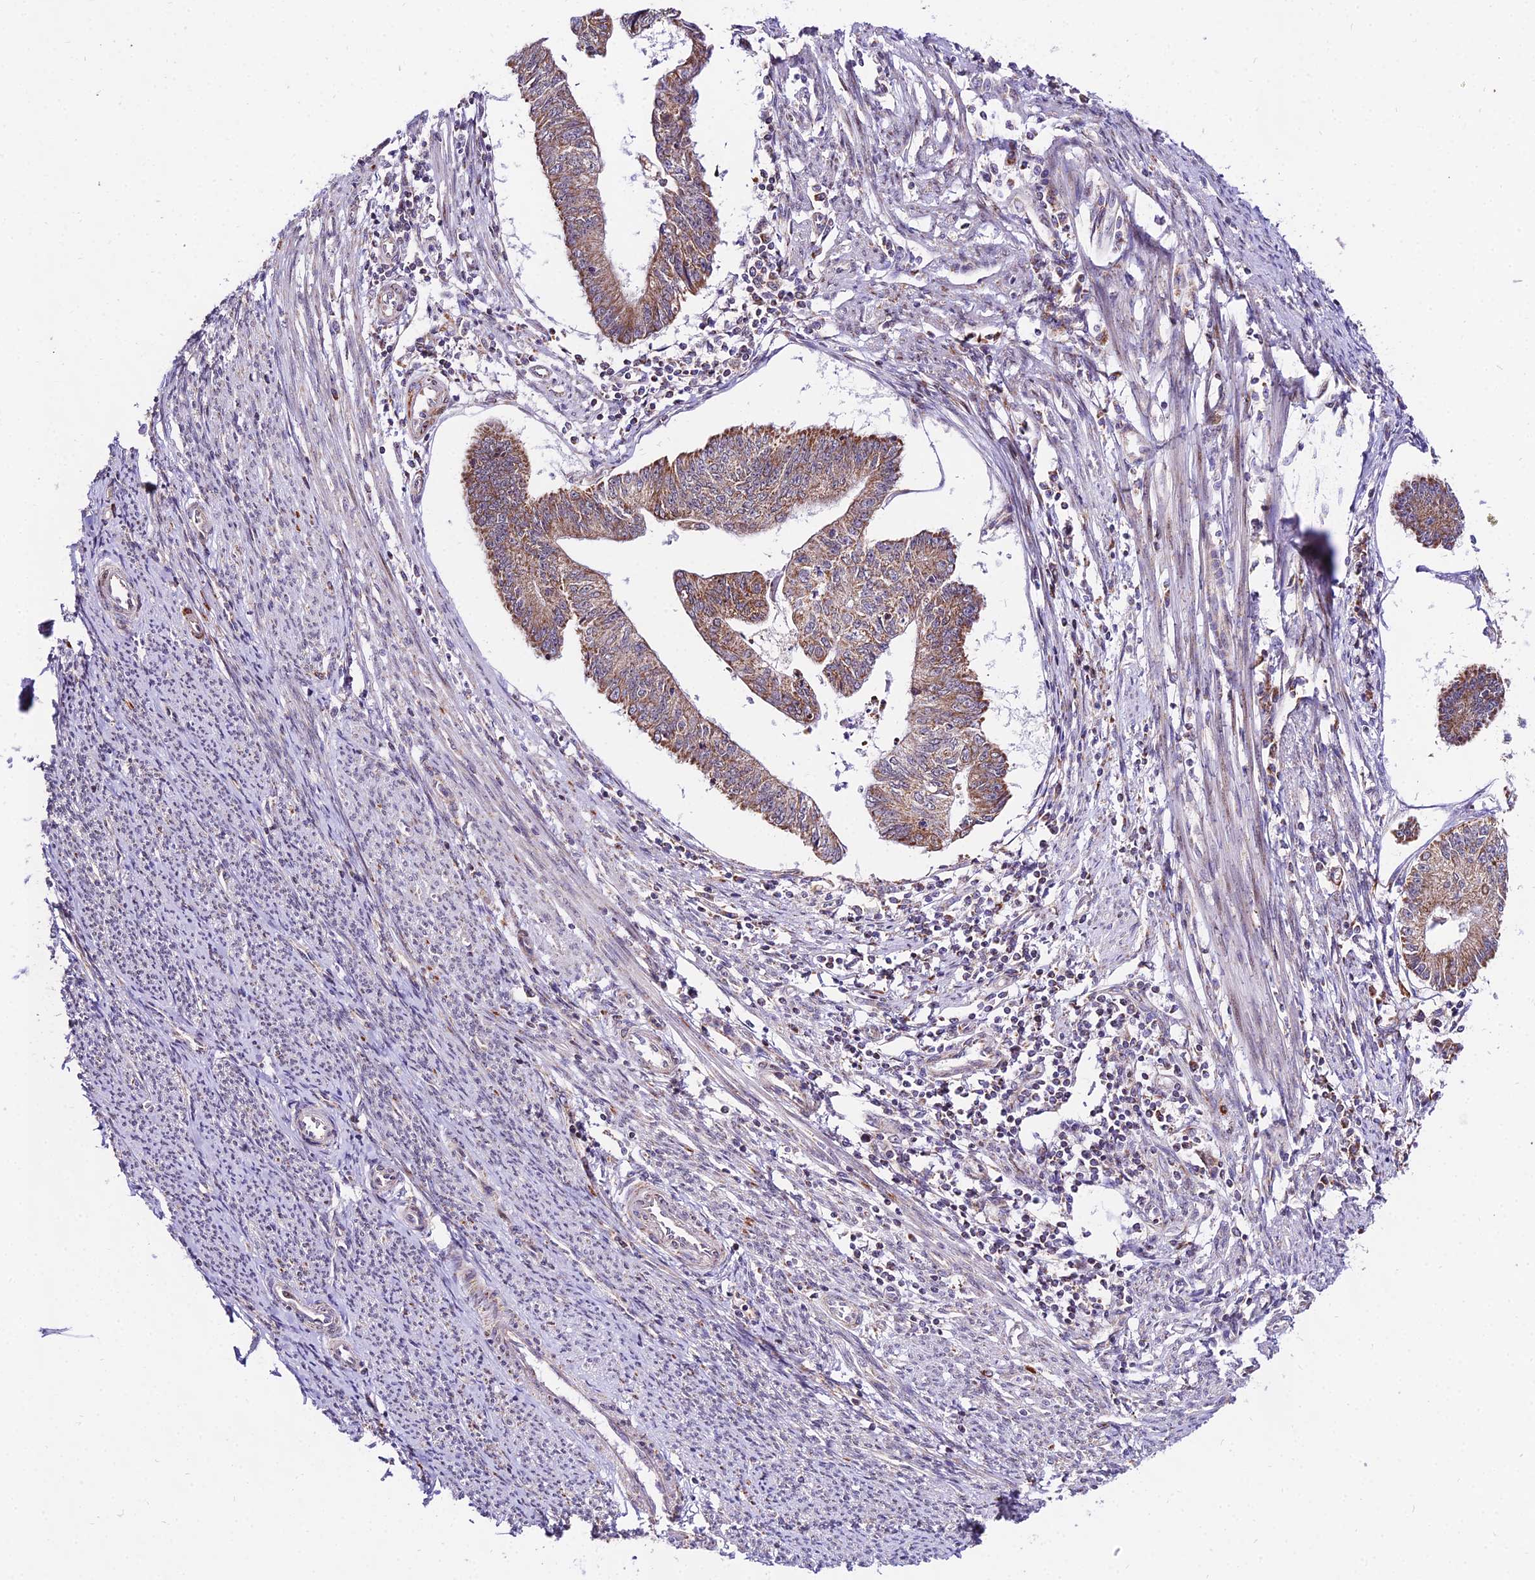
{"staining": {"intensity": "moderate", "quantity": ">75%", "location": "cytoplasmic/membranous"}, "tissue": "endometrial cancer", "cell_type": "Tumor cells", "image_type": "cancer", "snomed": [{"axis": "morphology", "description": "Adenocarcinoma, NOS"}, {"axis": "topography", "description": "Endometrium"}], "caption": "Protein staining of endometrial adenocarcinoma tissue demonstrates moderate cytoplasmic/membranous expression in about >75% of tumor cells. (IHC, brightfield microscopy, high magnification).", "gene": "ATP5PB", "patient": {"sex": "female", "age": 56}}